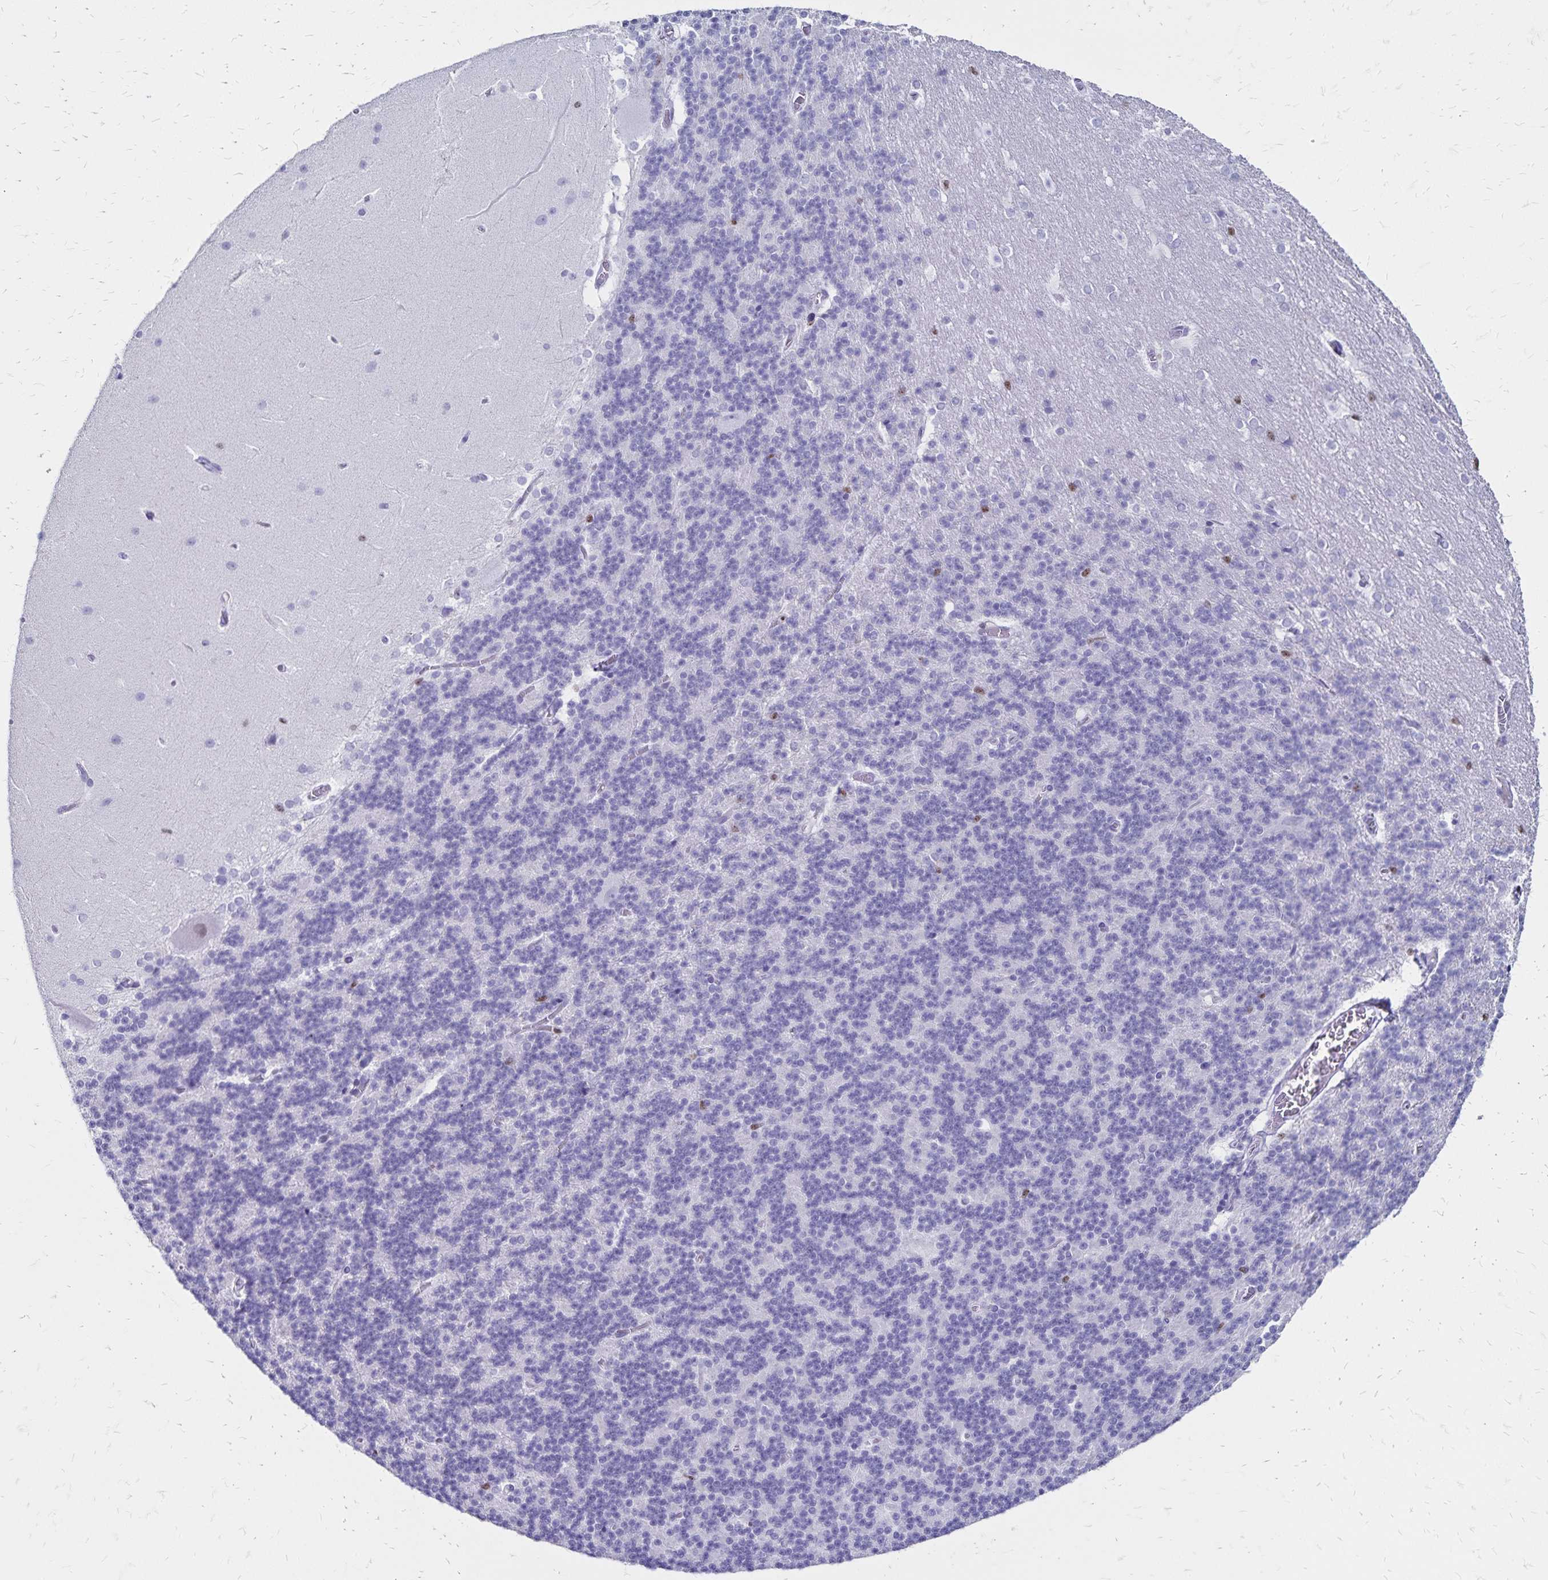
{"staining": {"intensity": "negative", "quantity": "none", "location": "none"}, "tissue": "cerebellum", "cell_type": "Cells in granular layer", "image_type": "normal", "snomed": [{"axis": "morphology", "description": "Normal tissue, NOS"}, {"axis": "topography", "description": "Cerebellum"}], "caption": "DAB immunohistochemical staining of unremarkable human cerebellum reveals no significant staining in cells in granular layer.", "gene": "IKZF1", "patient": {"sex": "female", "age": 19}}